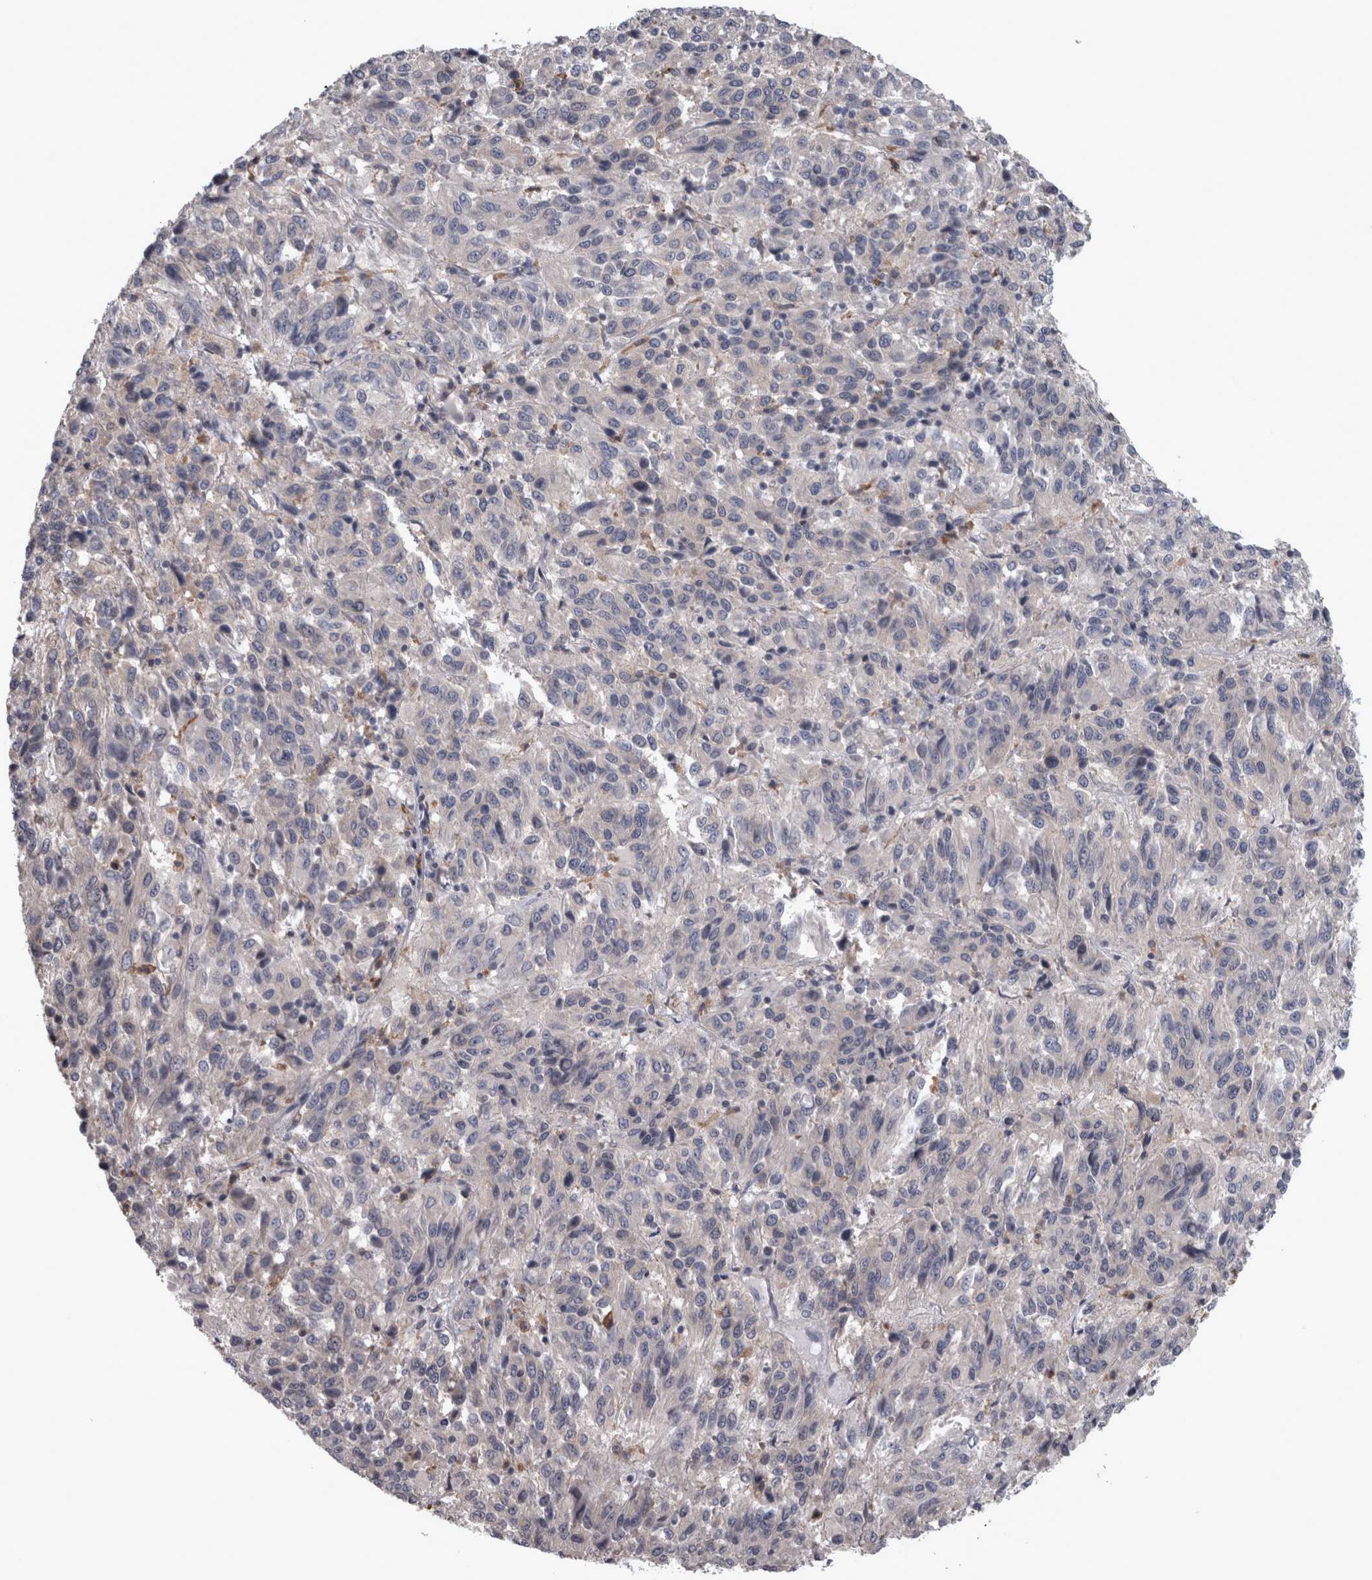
{"staining": {"intensity": "negative", "quantity": "none", "location": "none"}, "tissue": "melanoma", "cell_type": "Tumor cells", "image_type": "cancer", "snomed": [{"axis": "morphology", "description": "Malignant melanoma, Metastatic site"}, {"axis": "topography", "description": "Lung"}], "caption": "DAB (3,3'-diaminobenzidine) immunohistochemical staining of human melanoma displays no significant positivity in tumor cells. Brightfield microscopy of immunohistochemistry stained with DAB (3,3'-diaminobenzidine) (brown) and hematoxylin (blue), captured at high magnification.", "gene": "PRKCI", "patient": {"sex": "male", "age": 64}}